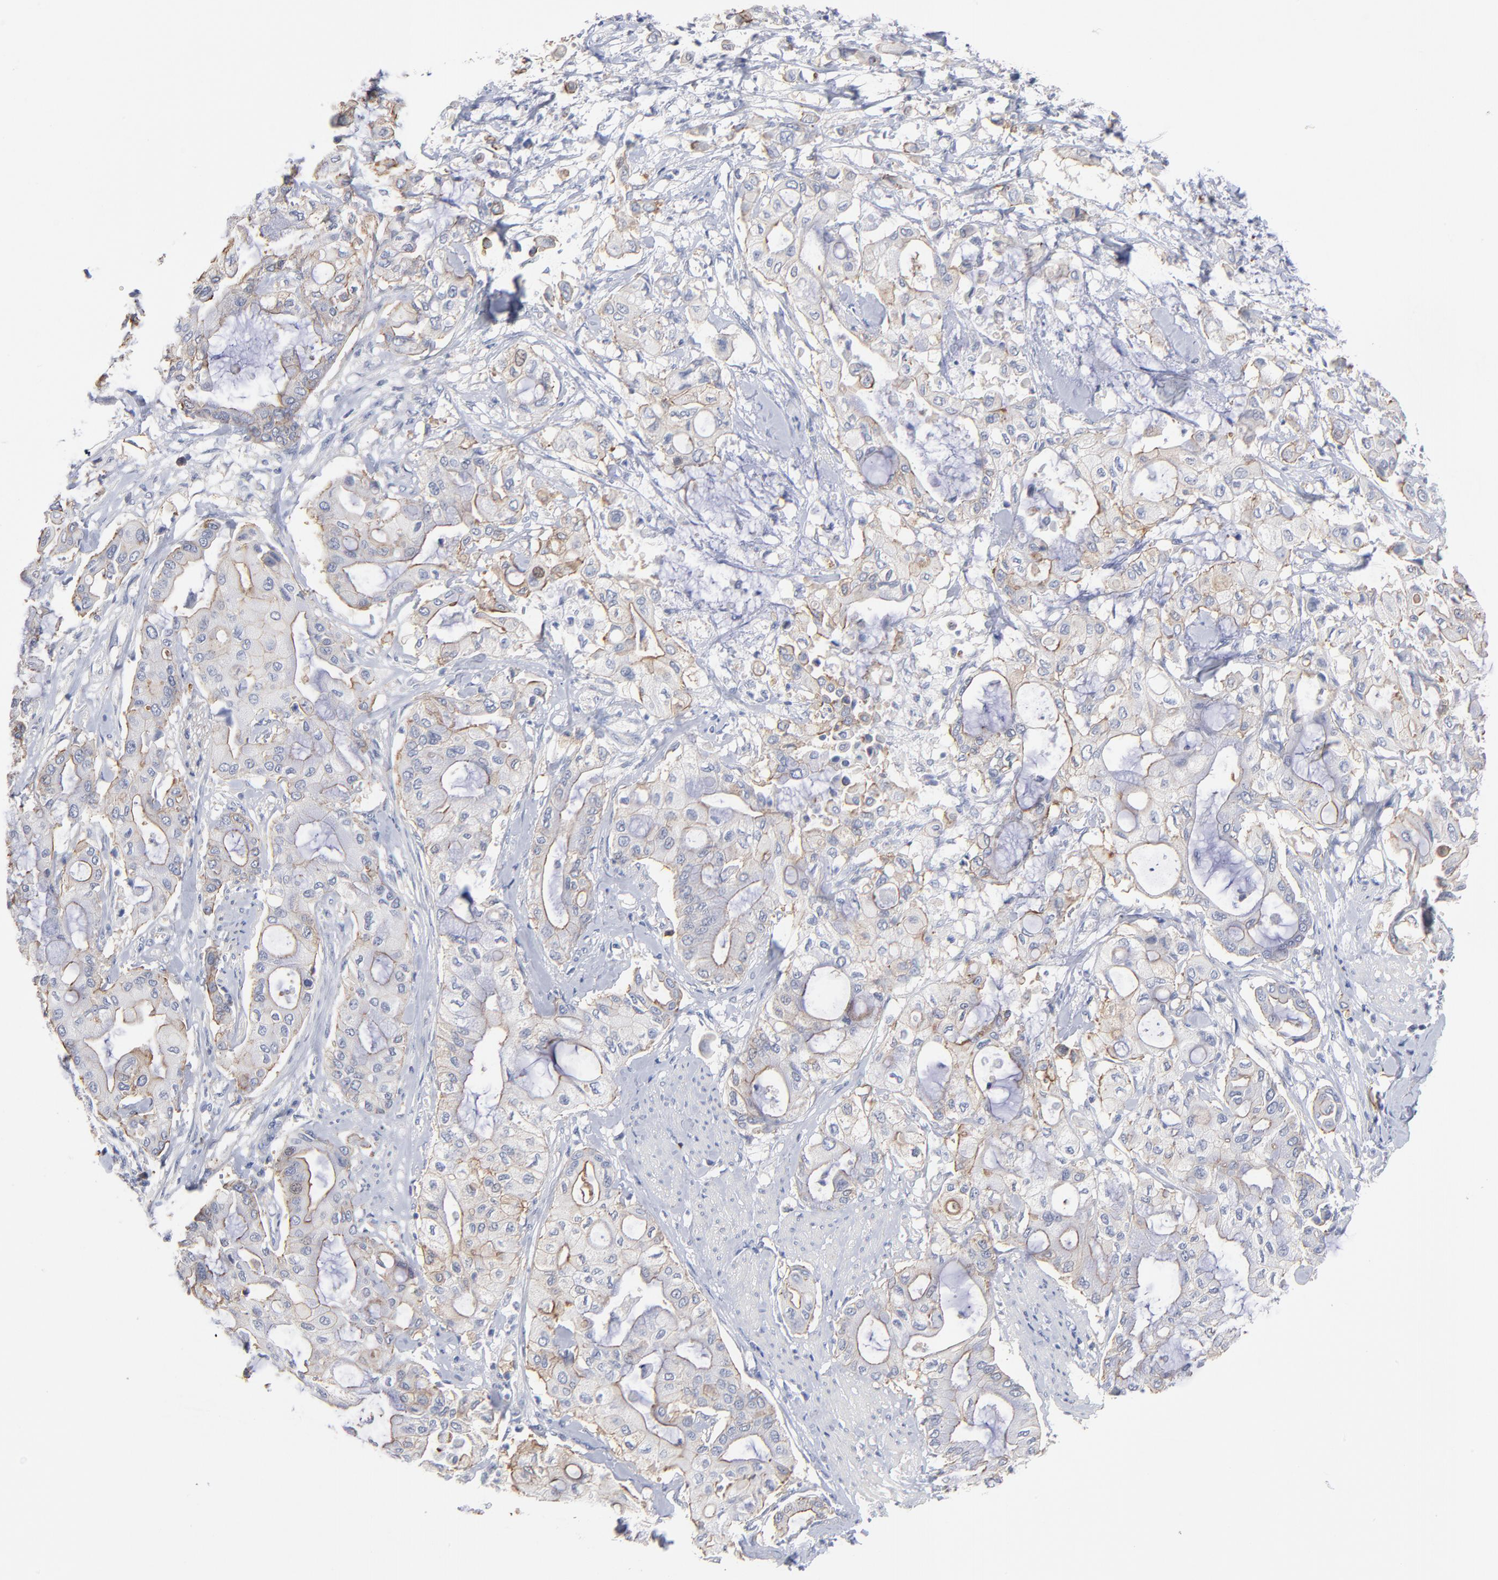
{"staining": {"intensity": "moderate", "quantity": ">75%", "location": "cytoplasmic/membranous"}, "tissue": "pancreatic cancer", "cell_type": "Tumor cells", "image_type": "cancer", "snomed": [{"axis": "morphology", "description": "Adenocarcinoma, NOS"}, {"axis": "morphology", "description": "Adenocarcinoma, metastatic, NOS"}, {"axis": "topography", "description": "Lymph node"}, {"axis": "topography", "description": "Pancreas"}, {"axis": "topography", "description": "Duodenum"}], "caption": "Immunohistochemical staining of pancreatic cancer displays moderate cytoplasmic/membranous protein staining in about >75% of tumor cells.", "gene": "PDLIM2", "patient": {"sex": "female", "age": 64}}